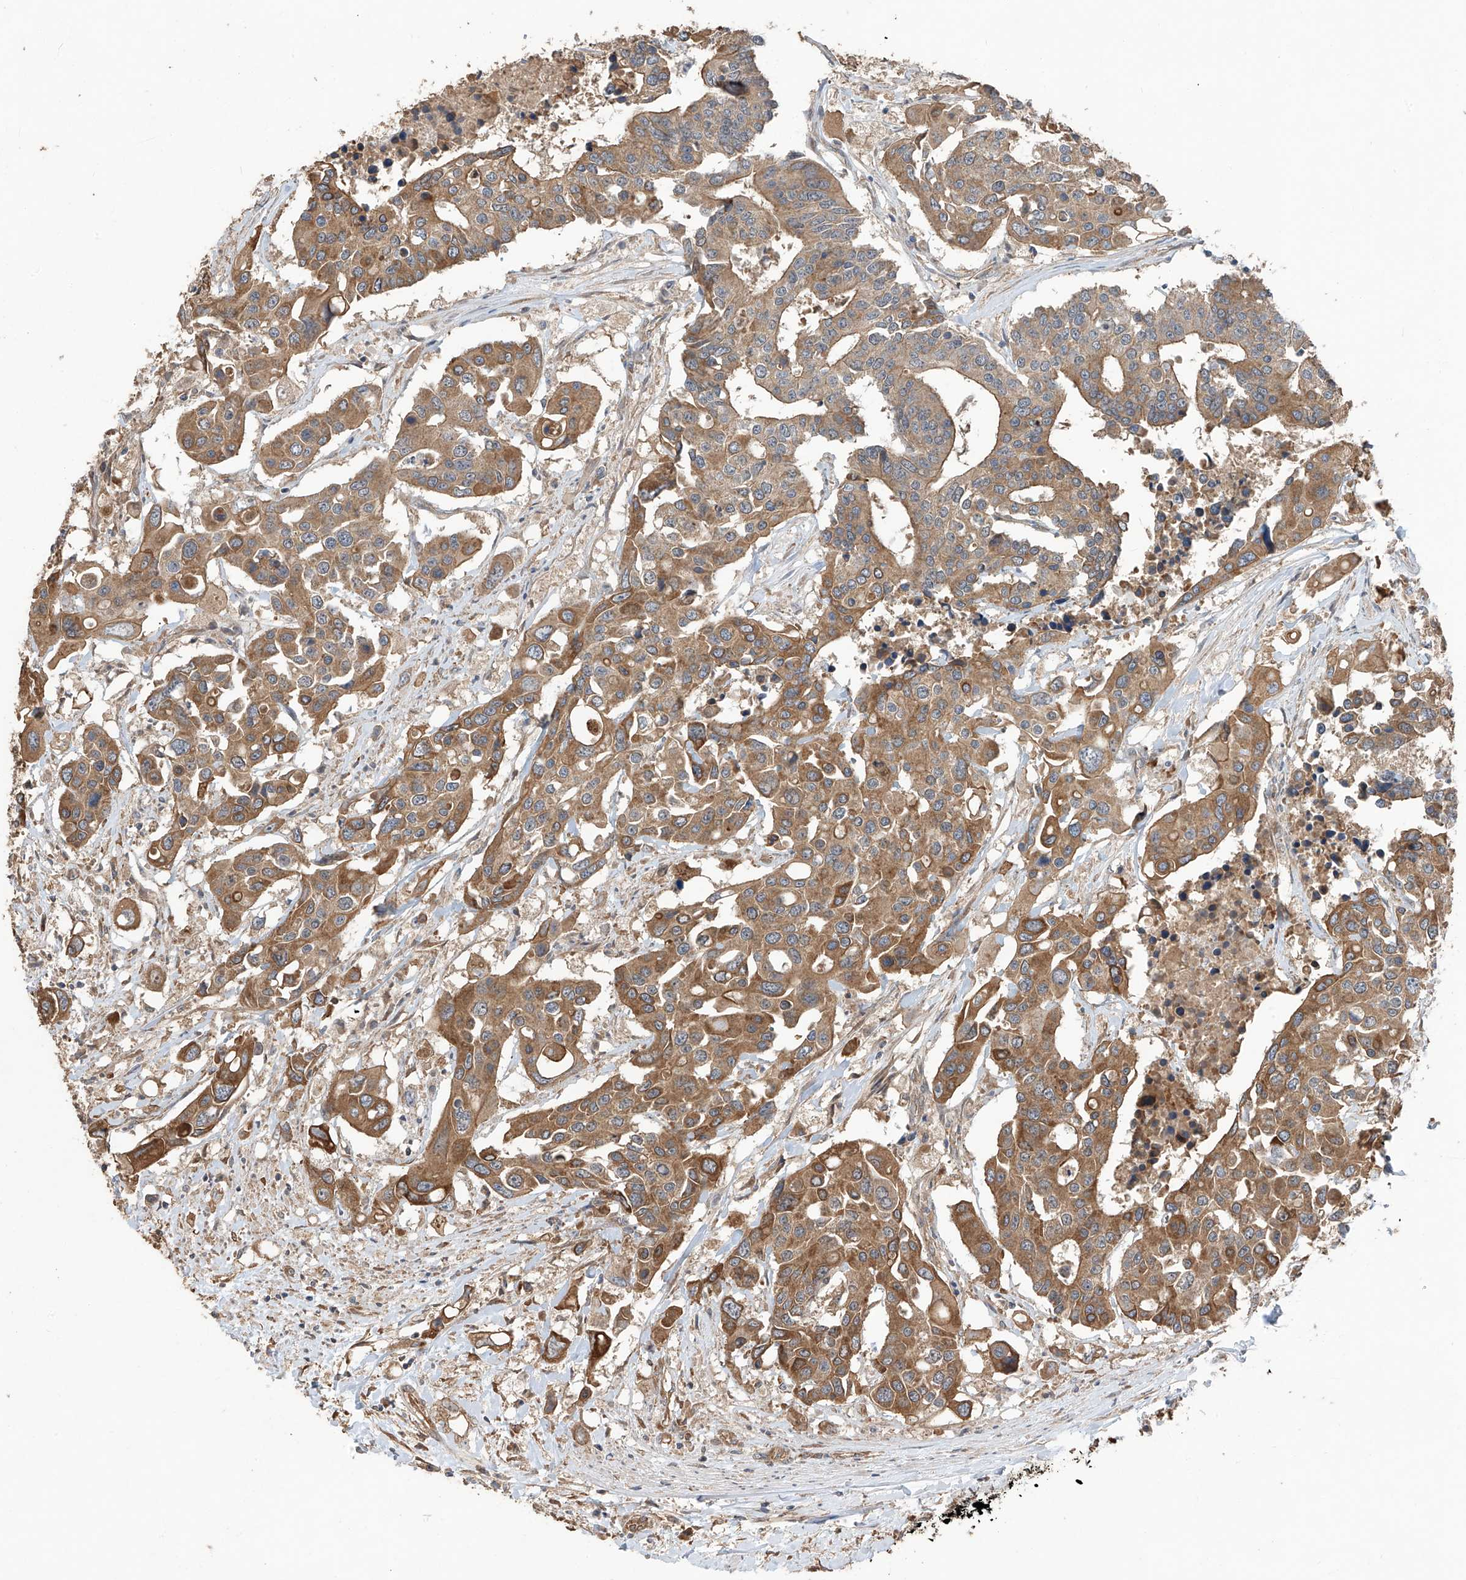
{"staining": {"intensity": "moderate", "quantity": ">75%", "location": "cytoplasmic/membranous"}, "tissue": "colorectal cancer", "cell_type": "Tumor cells", "image_type": "cancer", "snomed": [{"axis": "morphology", "description": "Adenocarcinoma, NOS"}, {"axis": "topography", "description": "Colon"}], "caption": "Immunohistochemistry micrograph of human colorectal cancer (adenocarcinoma) stained for a protein (brown), which exhibits medium levels of moderate cytoplasmic/membranous staining in about >75% of tumor cells.", "gene": "AGBL5", "patient": {"sex": "male", "age": 77}}